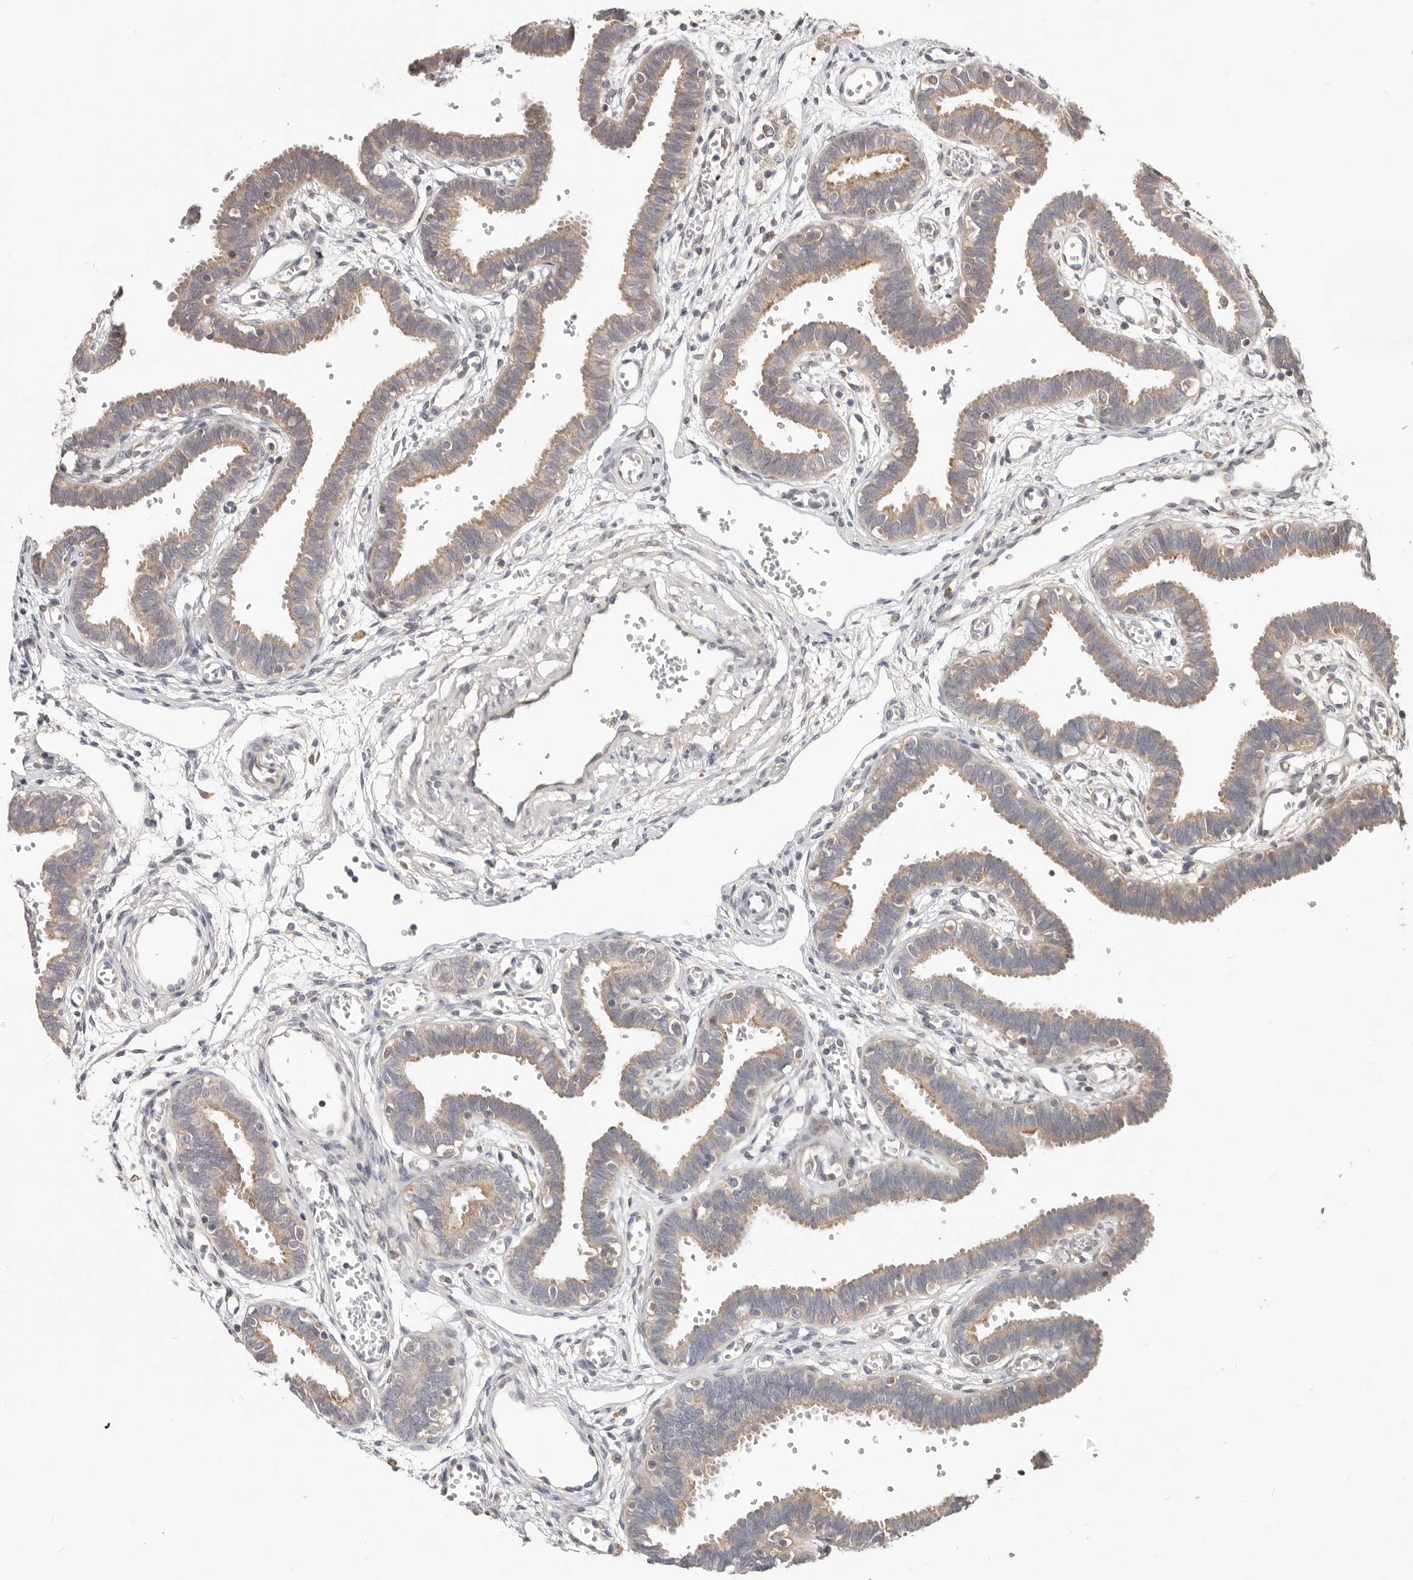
{"staining": {"intensity": "weak", "quantity": "25%-75%", "location": "cytoplasmic/membranous"}, "tissue": "fallopian tube", "cell_type": "Glandular cells", "image_type": "normal", "snomed": [{"axis": "morphology", "description": "Normal tissue, NOS"}, {"axis": "topography", "description": "Fallopian tube"}, {"axis": "topography", "description": "Placenta"}], "caption": "A high-resolution histopathology image shows immunohistochemistry (IHC) staining of unremarkable fallopian tube, which displays weak cytoplasmic/membranous expression in about 25%-75% of glandular cells.", "gene": "LRP6", "patient": {"sex": "female", "age": 32}}